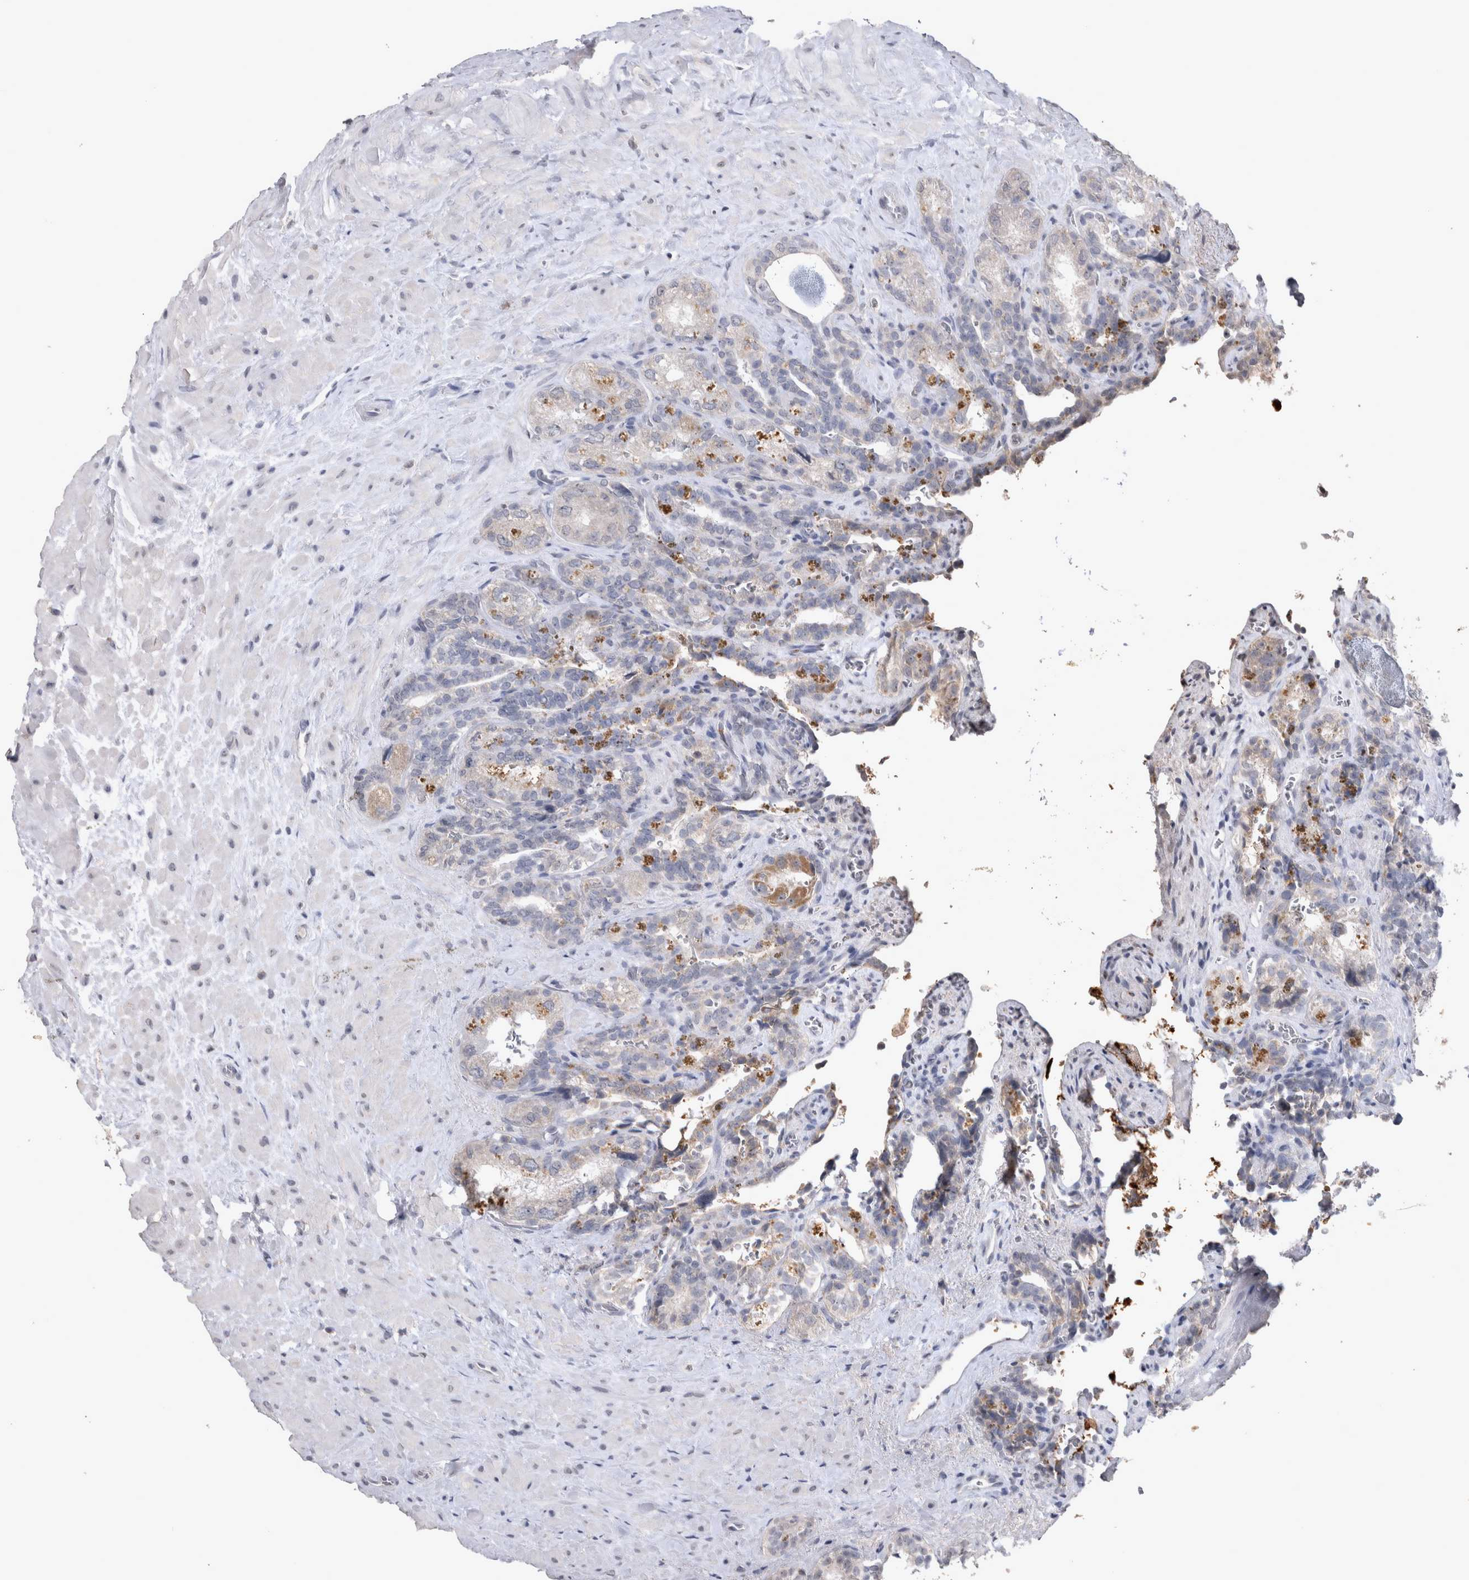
{"staining": {"intensity": "negative", "quantity": "none", "location": "none"}, "tissue": "seminal vesicle", "cell_type": "Glandular cells", "image_type": "normal", "snomed": [{"axis": "morphology", "description": "Normal tissue, NOS"}, {"axis": "topography", "description": "Prostate"}, {"axis": "topography", "description": "Seminal veicle"}], "caption": "Immunohistochemistry (IHC) image of unremarkable seminal vesicle stained for a protein (brown), which reveals no positivity in glandular cells.", "gene": "WNT7A", "patient": {"sex": "male", "age": 67}}